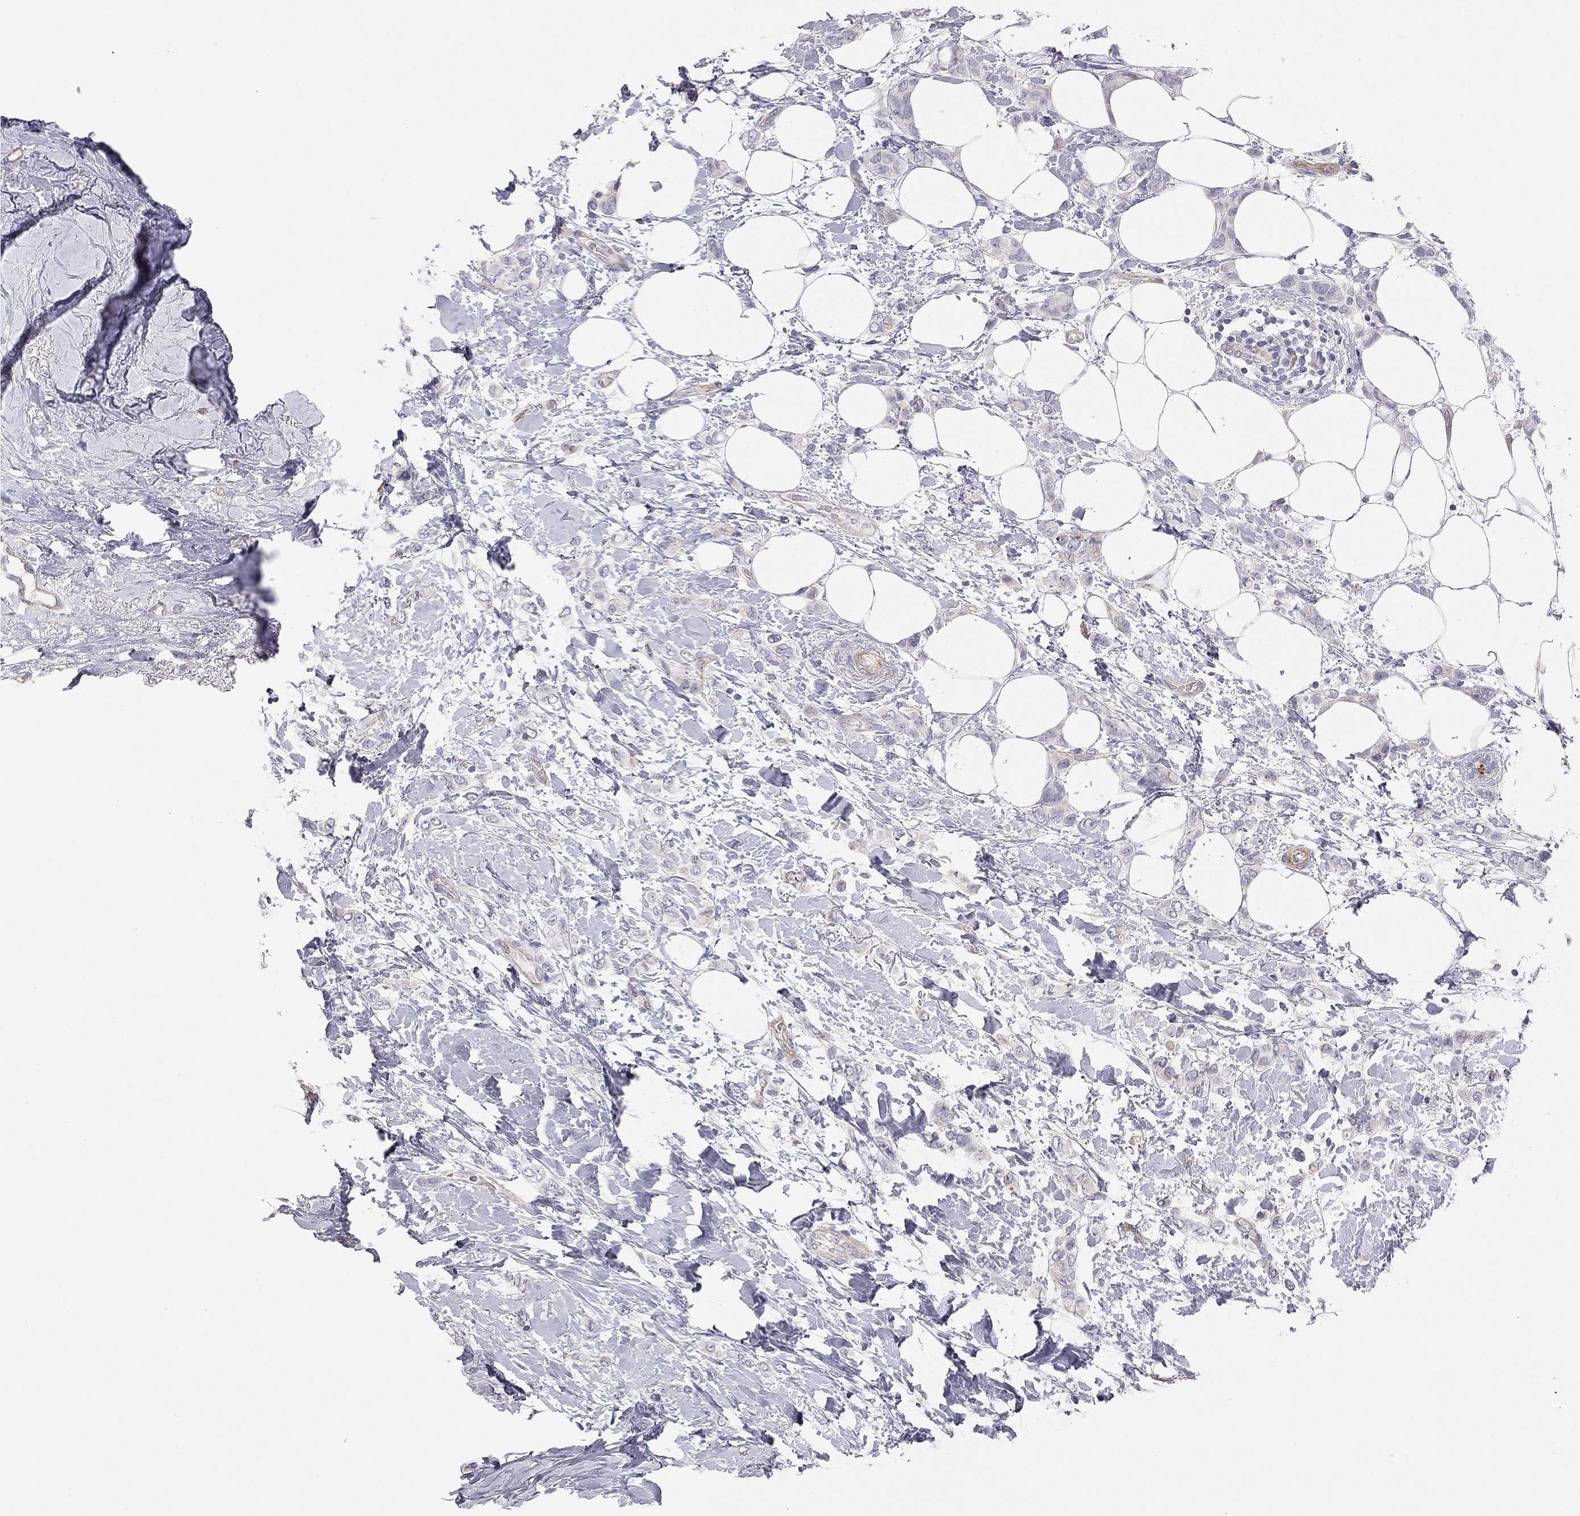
{"staining": {"intensity": "negative", "quantity": "none", "location": "none"}, "tissue": "breast cancer", "cell_type": "Tumor cells", "image_type": "cancer", "snomed": [{"axis": "morphology", "description": "Lobular carcinoma"}, {"axis": "topography", "description": "Breast"}], "caption": "Micrograph shows no significant protein staining in tumor cells of breast cancer (lobular carcinoma).", "gene": "GPRC5B", "patient": {"sex": "female", "age": 66}}